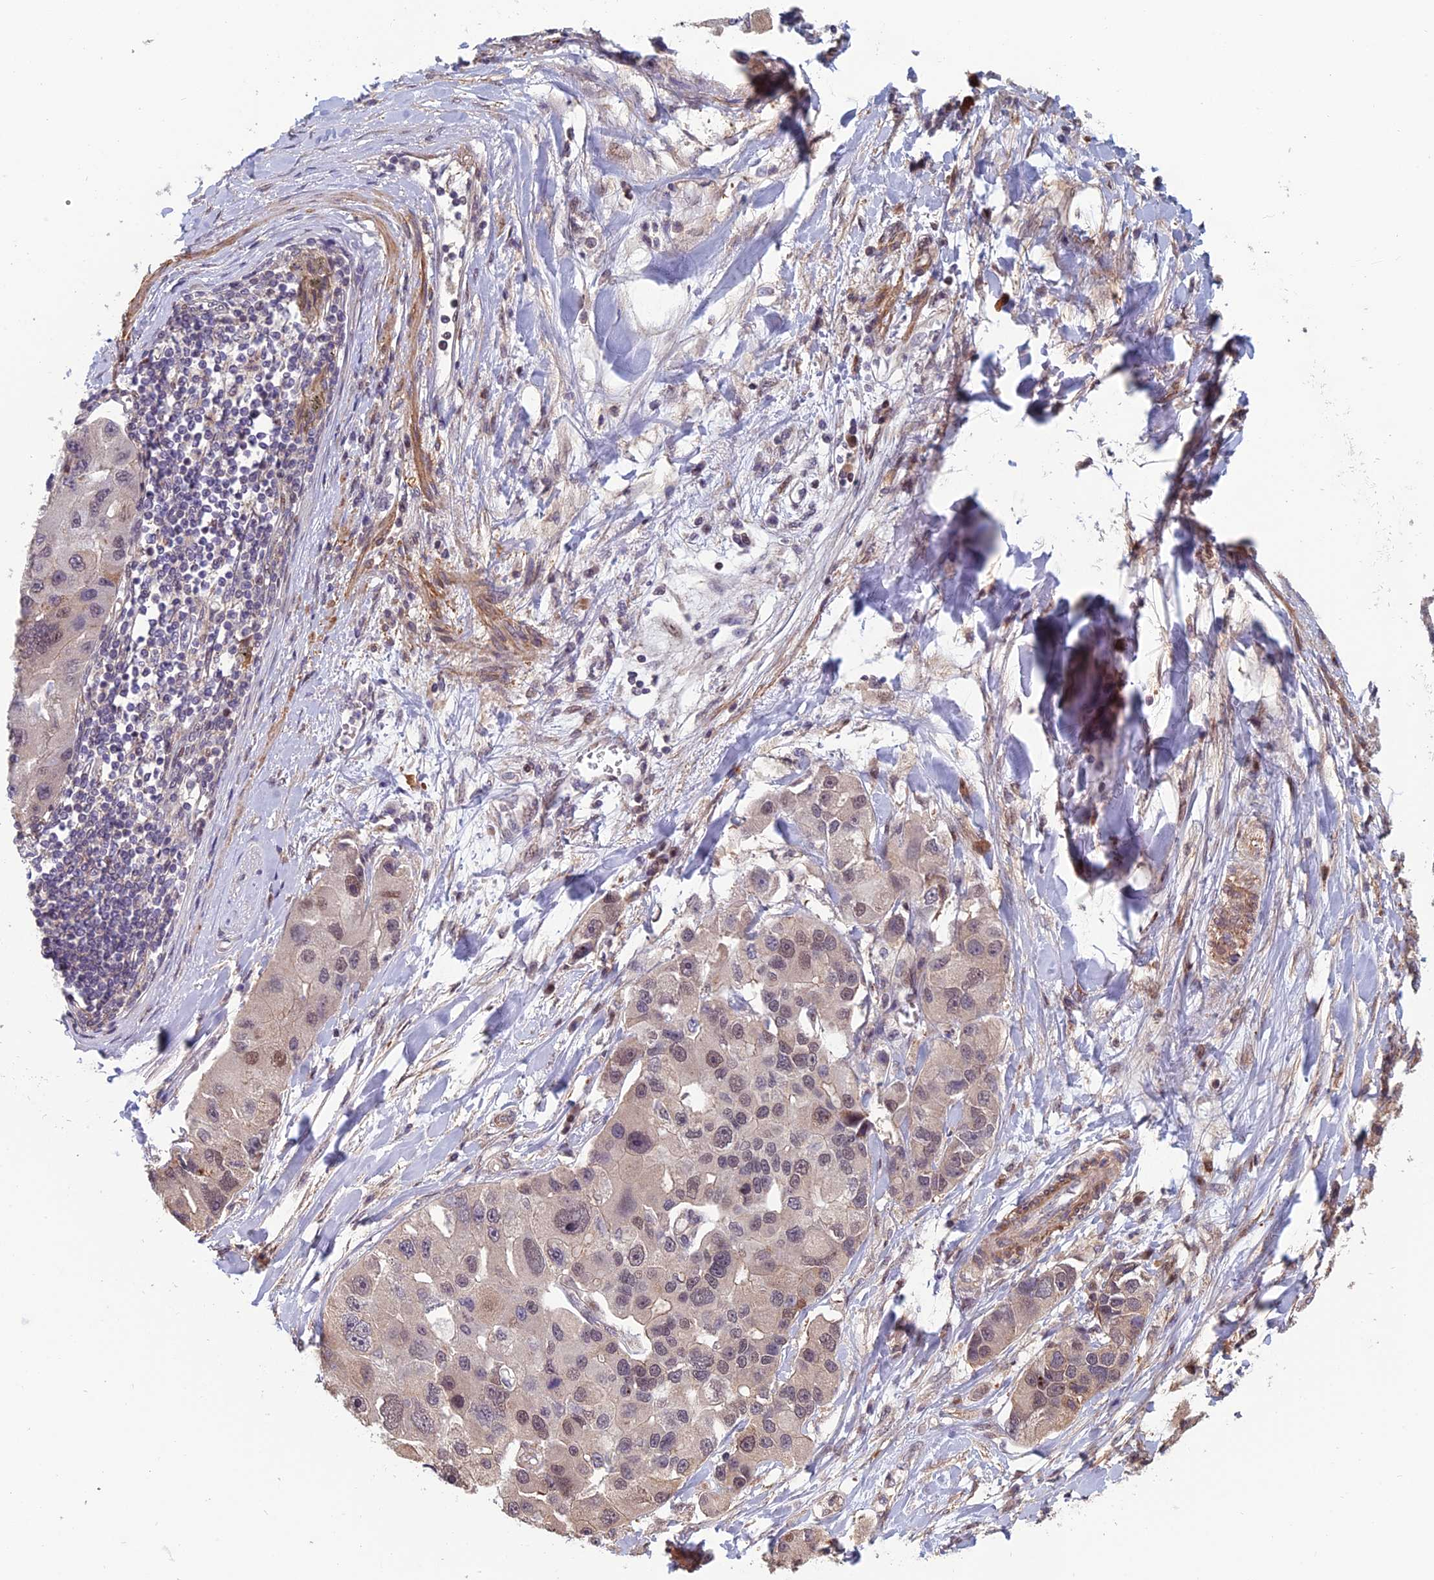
{"staining": {"intensity": "weak", "quantity": "<25%", "location": "nuclear"}, "tissue": "lung cancer", "cell_type": "Tumor cells", "image_type": "cancer", "snomed": [{"axis": "morphology", "description": "Adenocarcinoma, NOS"}, {"axis": "topography", "description": "Lung"}], "caption": "IHC of human lung cancer displays no positivity in tumor cells.", "gene": "CCDC183", "patient": {"sex": "female", "age": 54}}